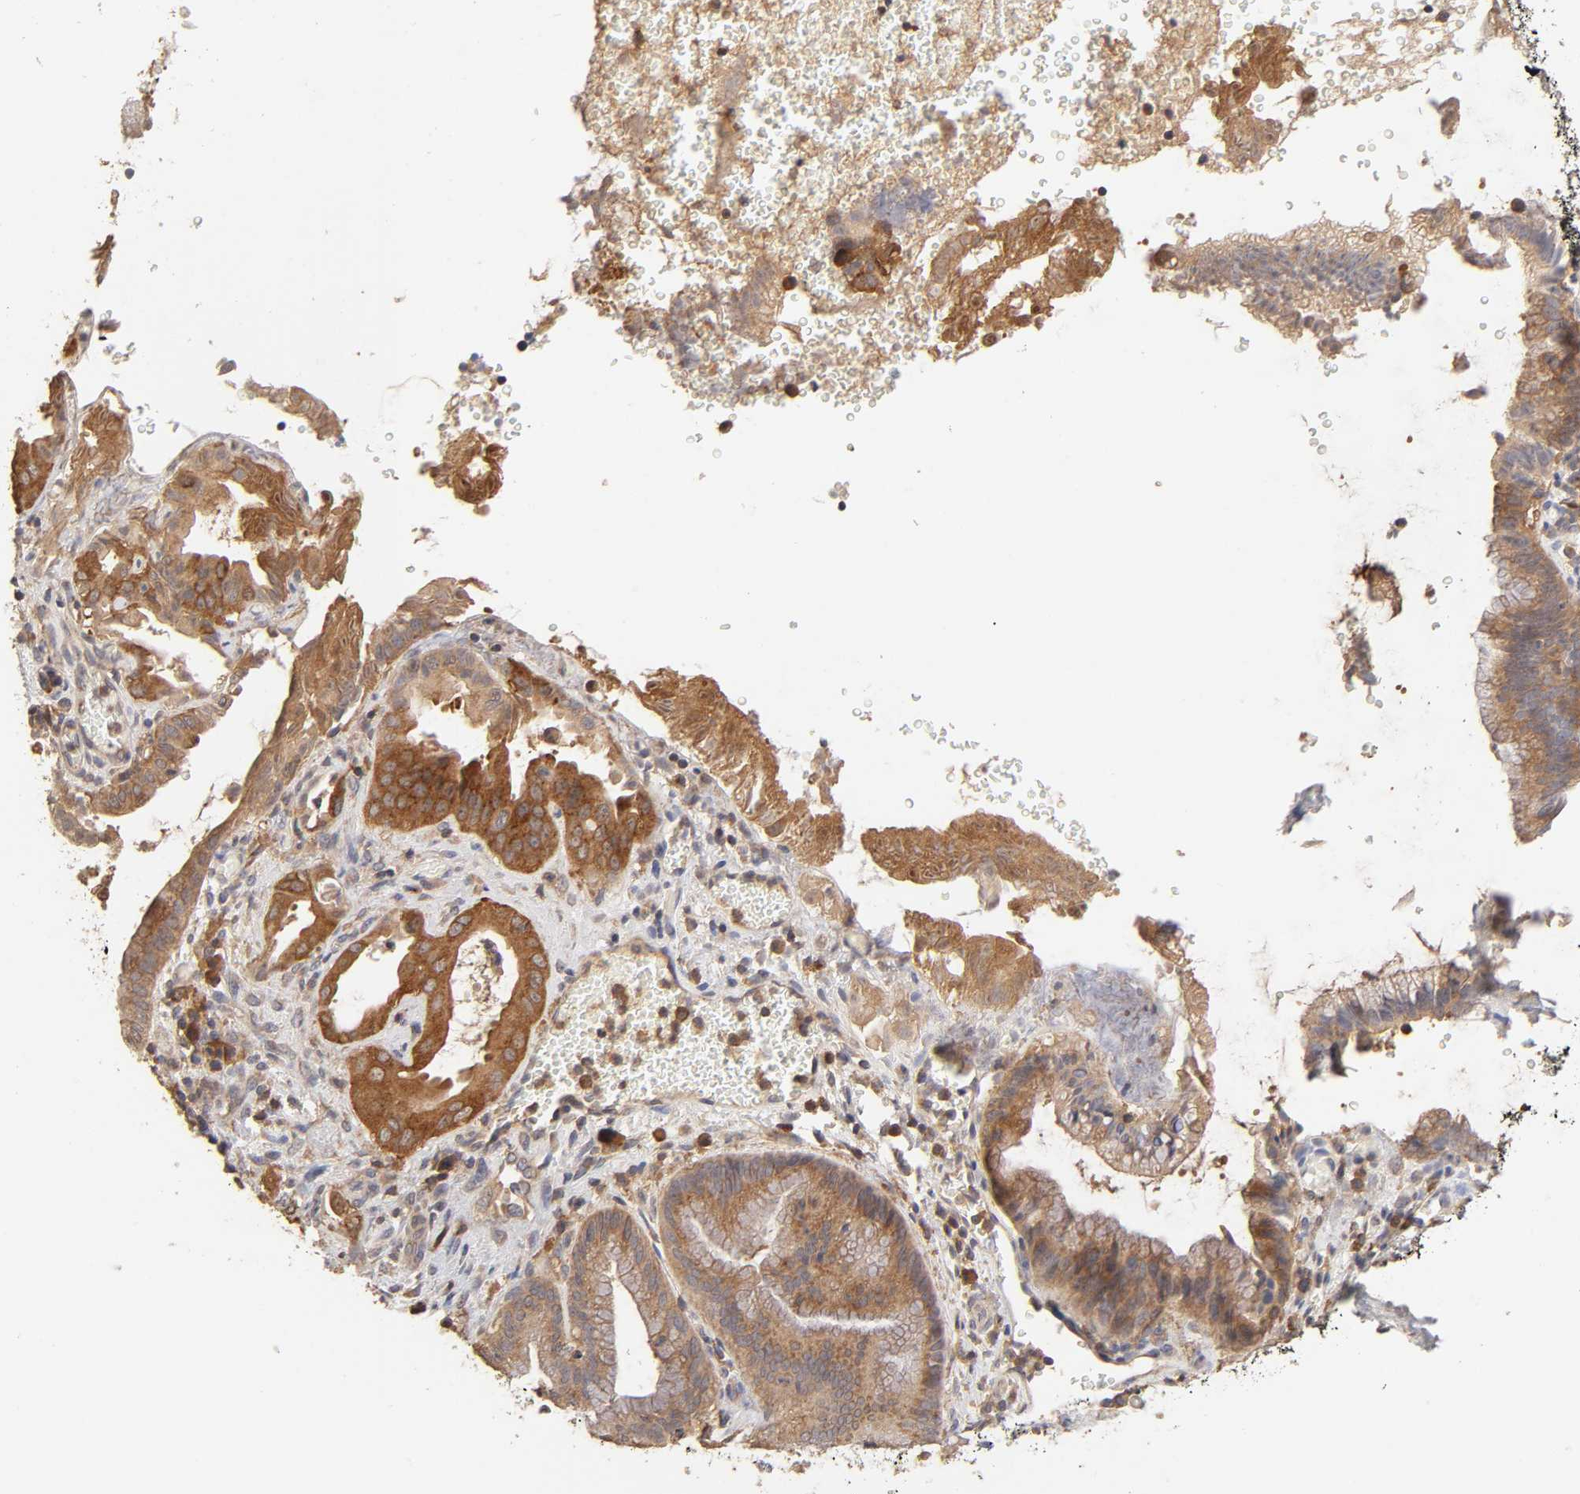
{"staining": {"intensity": "strong", "quantity": "25%-75%", "location": "cytoplasmic/membranous"}, "tissue": "liver cancer", "cell_type": "Tumor cells", "image_type": "cancer", "snomed": [{"axis": "morphology", "description": "Cholangiocarcinoma"}, {"axis": "topography", "description": "Liver"}], "caption": "Liver cancer stained with a brown dye shows strong cytoplasmic/membranous positive expression in approximately 25%-75% of tumor cells.", "gene": "AP1G2", "patient": {"sex": "male", "age": 58}}